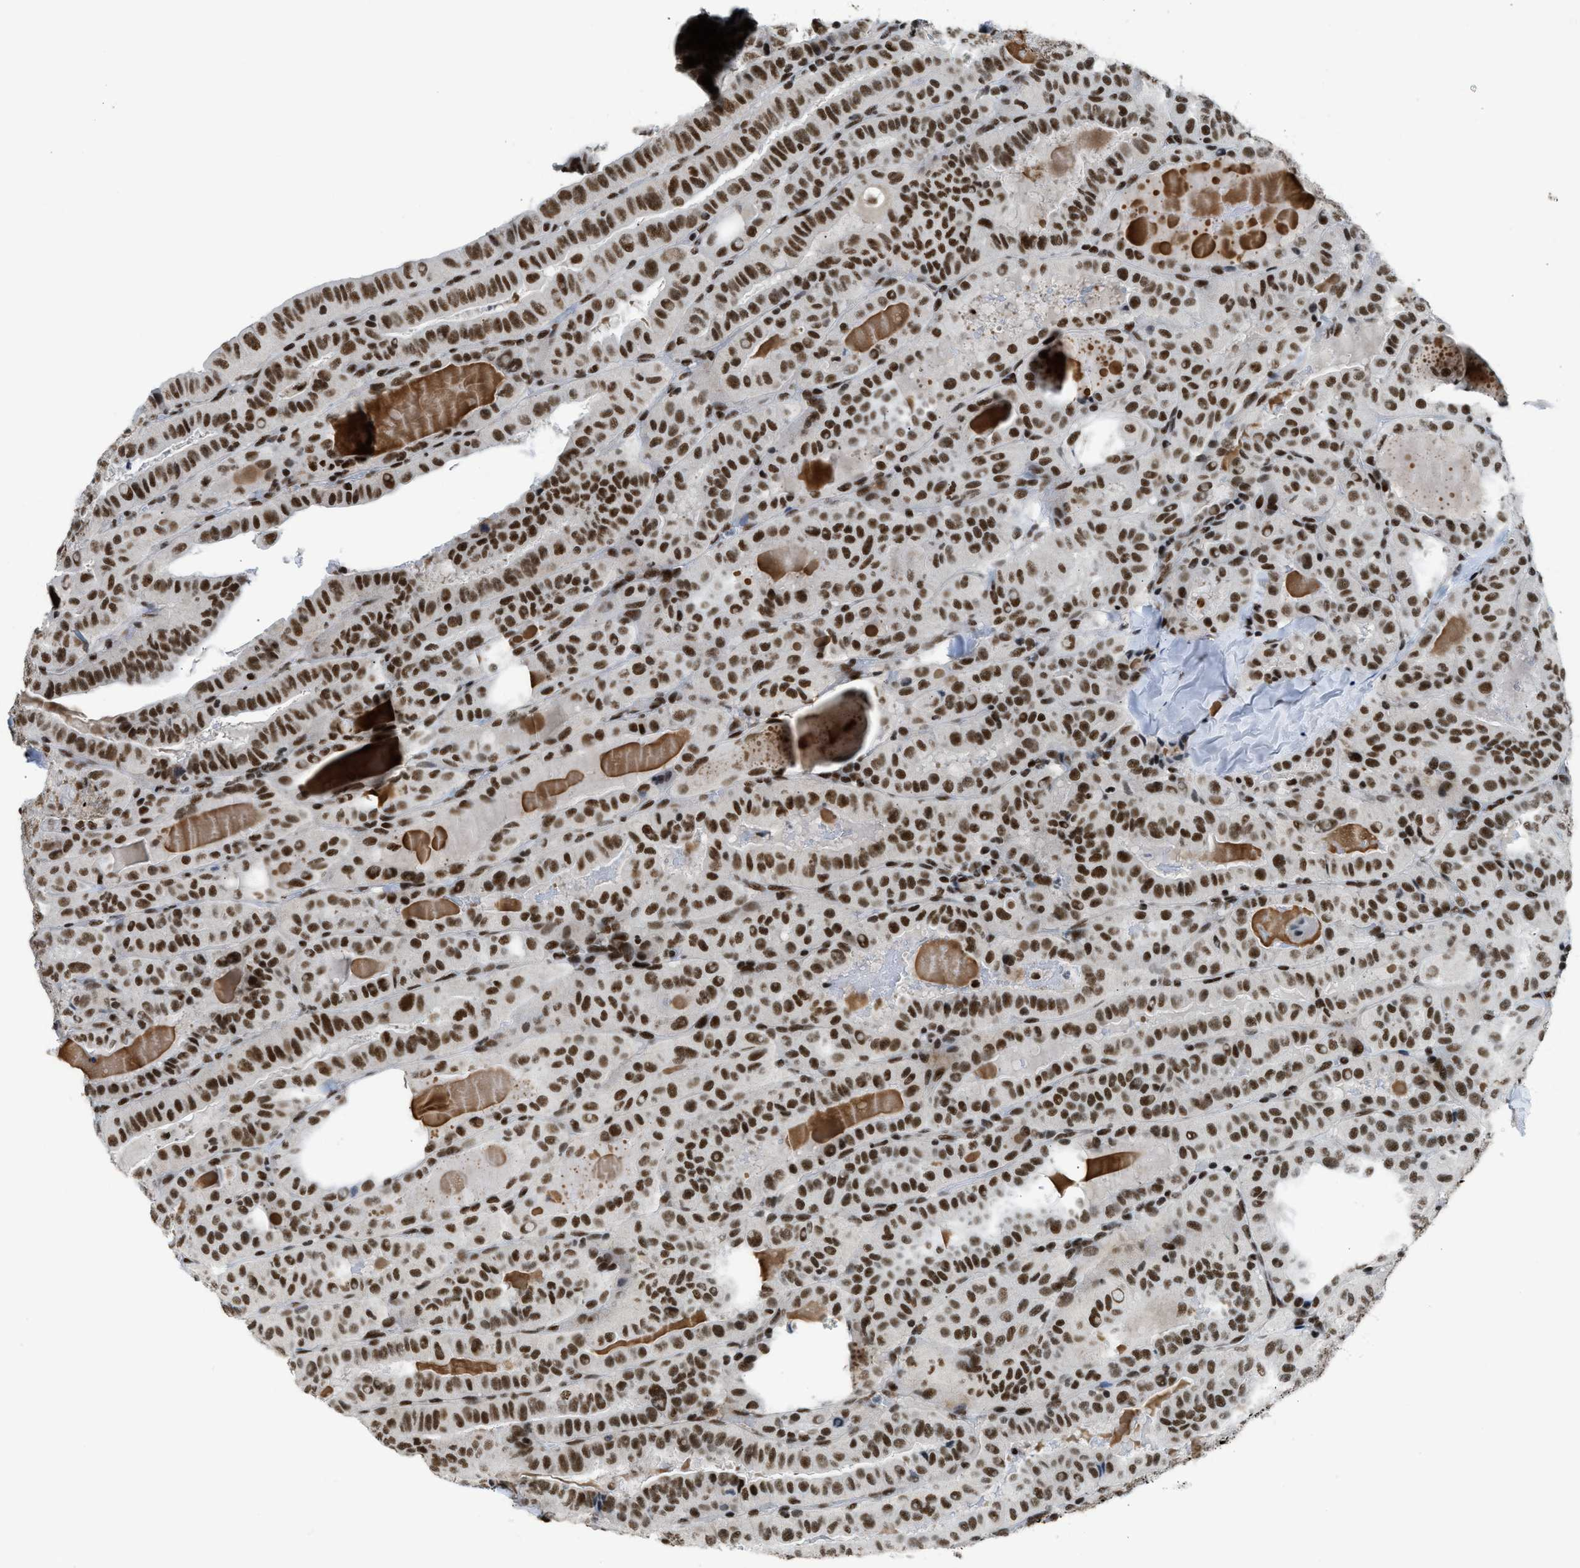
{"staining": {"intensity": "strong", "quantity": ">75%", "location": "nuclear"}, "tissue": "thyroid cancer", "cell_type": "Tumor cells", "image_type": "cancer", "snomed": [{"axis": "morphology", "description": "Papillary adenocarcinoma, NOS"}, {"axis": "topography", "description": "Thyroid gland"}], "caption": "About >75% of tumor cells in human thyroid papillary adenocarcinoma exhibit strong nuclear protein positivity as visualized by brown immunohistochemical staining.", "gene": "SCAF4", "patient": {"sex": "male", "age": 77}}